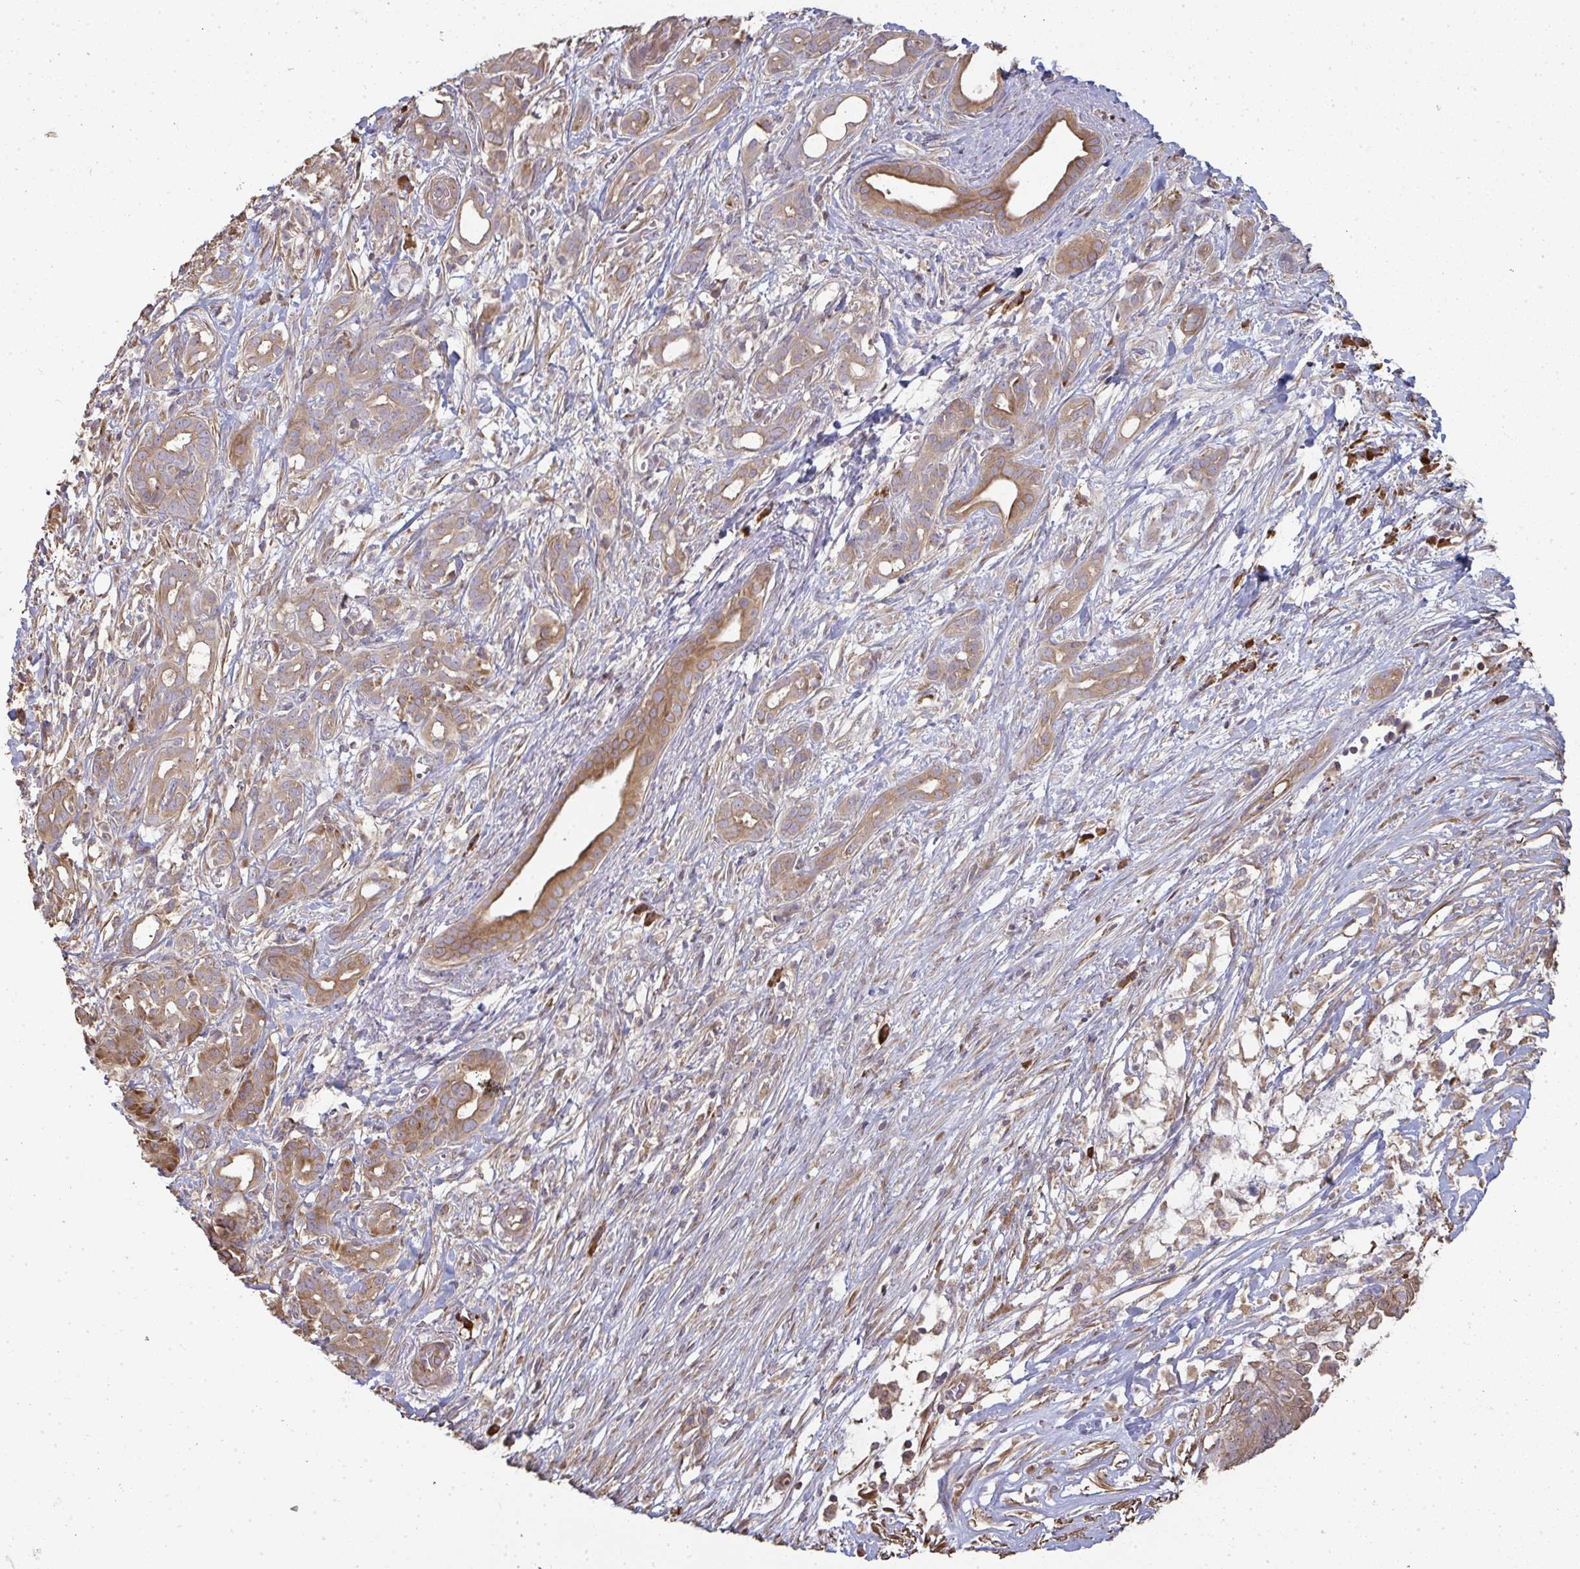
{"staining": {"intensity": "moderate", "quantity": ">75%", "location": "cytoplasmic/membranous"}, "tissue": "pancreatic cancer", "cell_type": "Tumor cells", "image_type": "cancer", "snomed": [{"axis": "morphology", "description": "Adenocarcinoma, NOS"}, {"axis": "topography", "description": "Pancreas"}], "caption": "A high-resolution image shows immunohistochemistry (IHC) staining of adenocarcinoma (pancreatic), which reveals moderate cytoplasmic/membranous positivity in about >75% of tumor cells.", "gene": "ZFYVE28", "patient": {"sex": "male", "age": 61}}